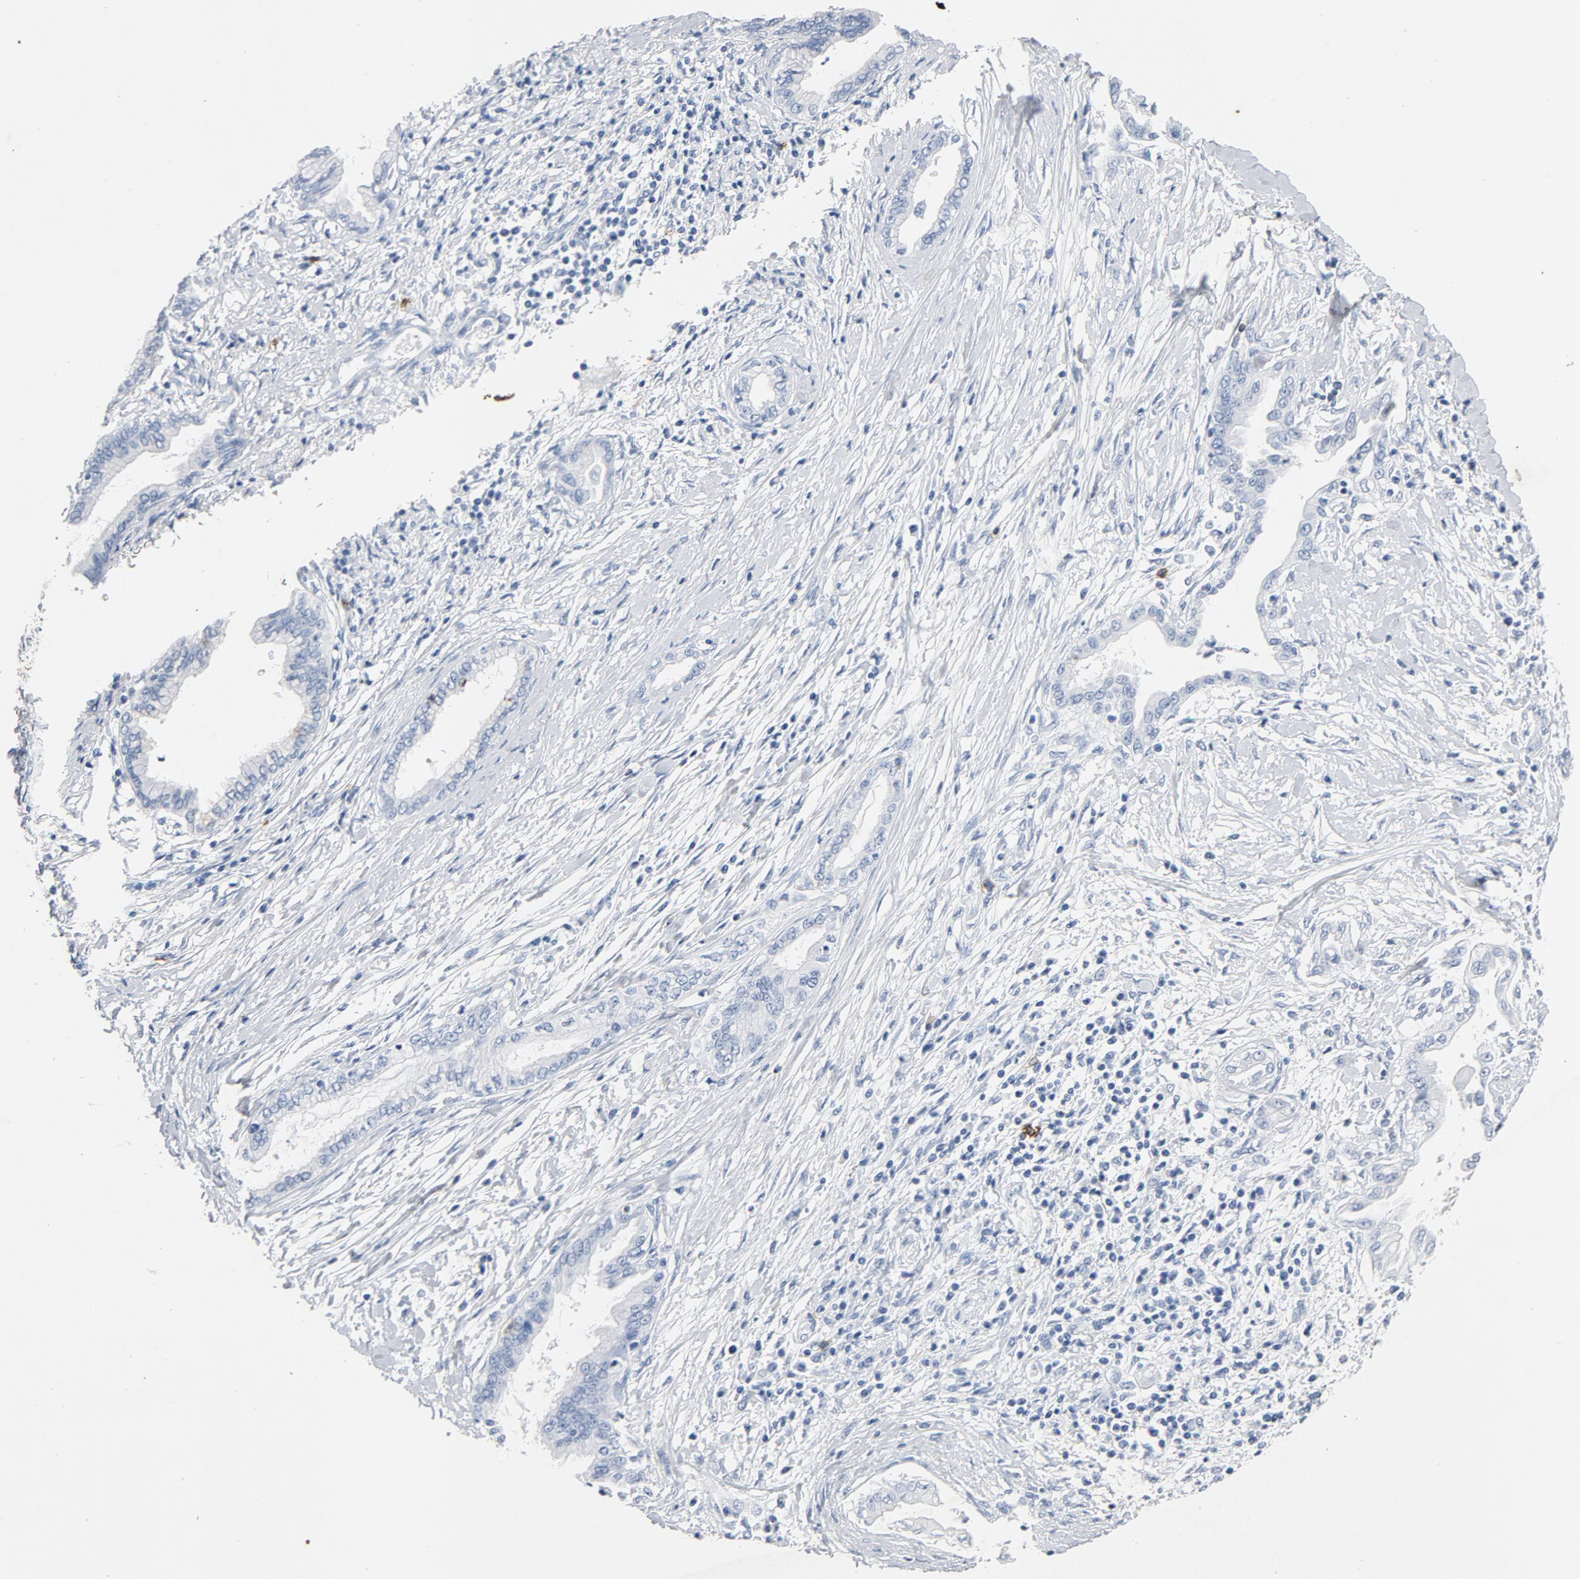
{"staining": {"intensity": "negative", "quantity": "none", "location": "none"}, "tissue": "pancreatic cancer", "cell_type": "Tumor cells", "image_type": "cancer", "snomed": [{"axis": "morphology", "description": "Adenocarcinoma, NOS"}, {"axis": "topography", "description": "Pancreas"}], "caption": "Pancreatic adenocarcinoma was stained to show a protein in brown. There is no significant positivity in tumor cells. (Brightfield microscopy of DAB (3,3'-diaminobenzidine) immunohistochemistry (IHC) at high magnification).", "gene": "PTPRB", "patient": {"sex": "female", "age": 64}}